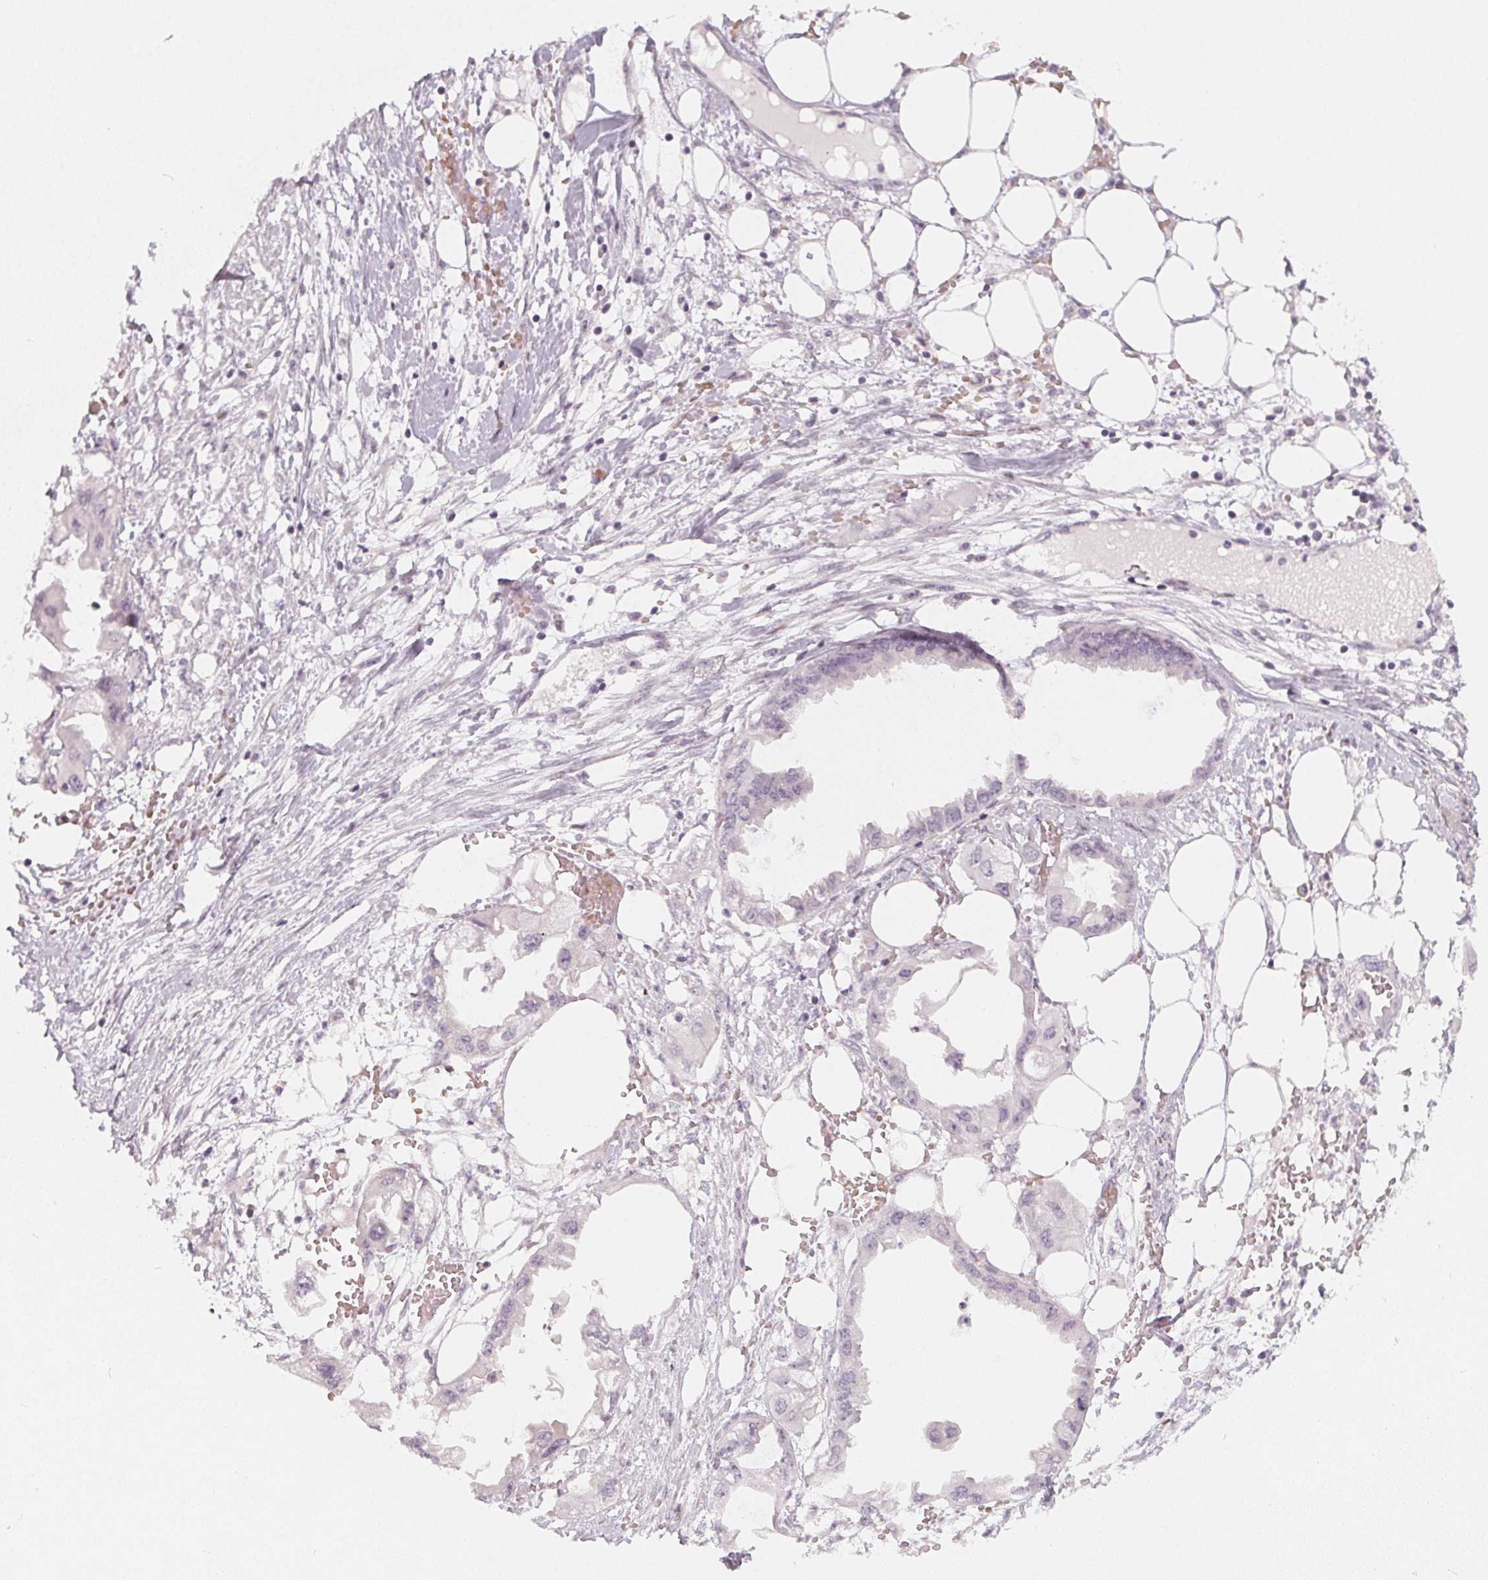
{"staining": {"intensity": "negative", "quantity": "none", "location": "none"}, "tissue": "endometrial cancer", "cell_type": "Tumor cells", "image_type": "cancer", "snomed": [{"axis": "morphology", "description": "Adenocarcinoma, NOS"}, {"axis": "morphology", "description": "Adenocarcinoma, metastatic, NOS"}, {"axis": "topography", "description": "Adipose tissue"}, {"axis": "topography", "description": "Endometrium"}], "caption": "A high-resolution micrograph shows immunohistochemistry staining of endometrial cancer, which reveals no significant positivity in tumor cells.", "gene": "CCDC96", "patient": {"sex": "female", "age": 67}}